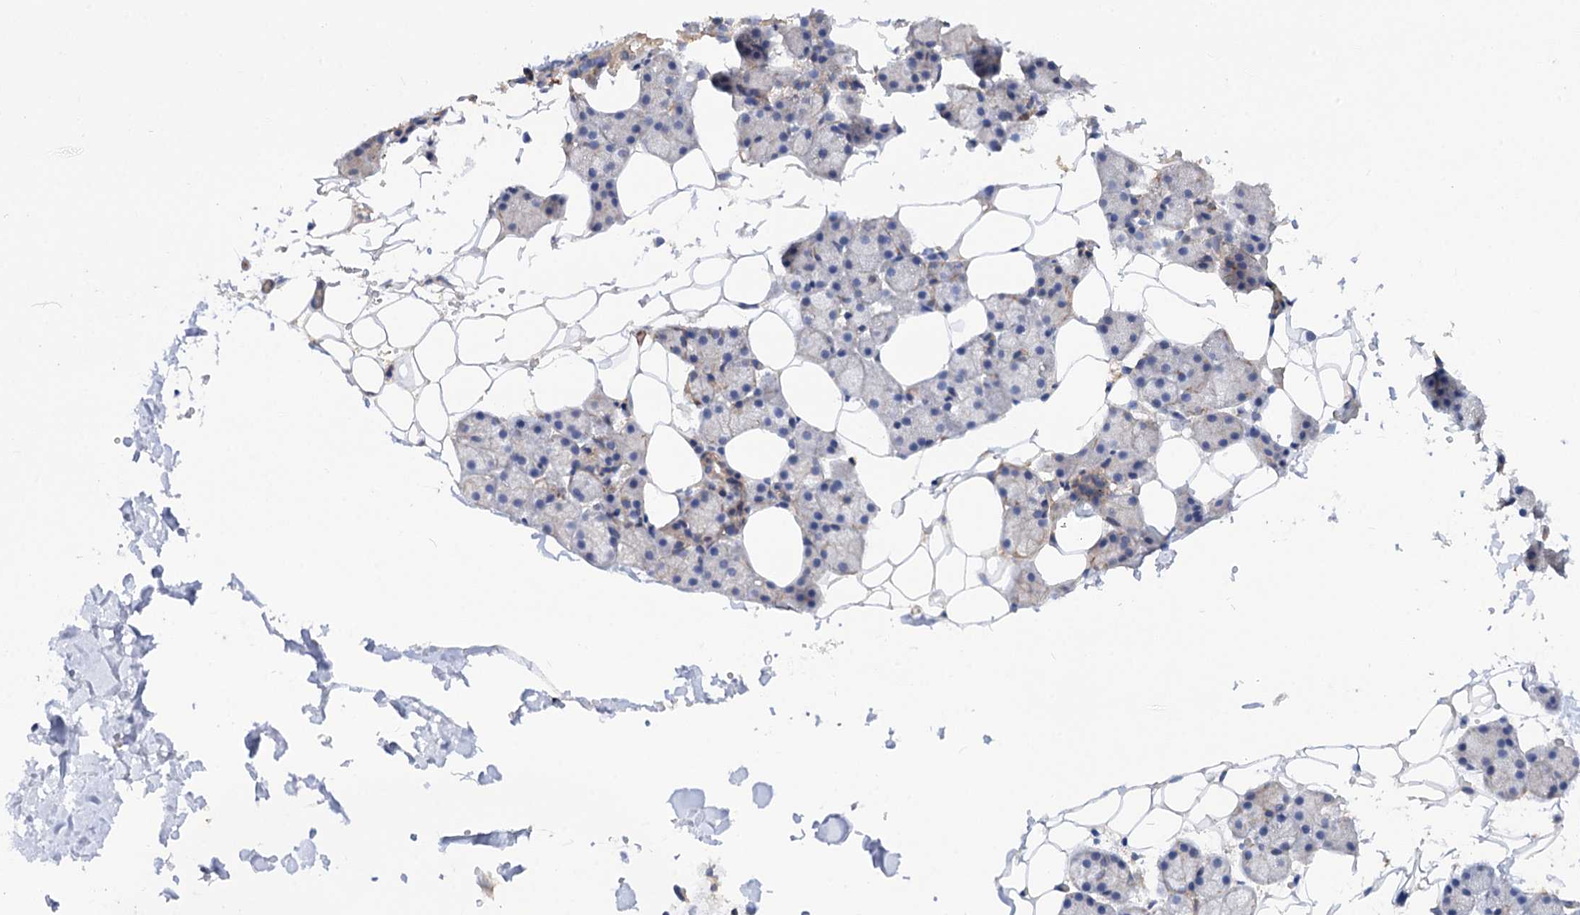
{"staining": {"intensity": "moderate", "quantity": "<25%", "location": "cytoplasmic/membranous"}, "tissue": "salivary gland", "cell_type": "Glandular cells", "image_type": "normal", "snomed": [{"axis": "morphology", "description": "Normal tissue, NOS"}, {"axis": "topography", "description": "Salivary gland"}], "caption": "Salivary gland stained with DAB IHC exhibits low levels of moderate cytoplasmic/membranous staining in about <25% of glandular cells. (Stains: DAB (3,3'-diaminobenzidine) in brown, nuclei in blue, Microscopy: brightfield microscopy at high magnification).", "gene": "NUDCD2", "patient": {"sex": "female", "age": 33}}